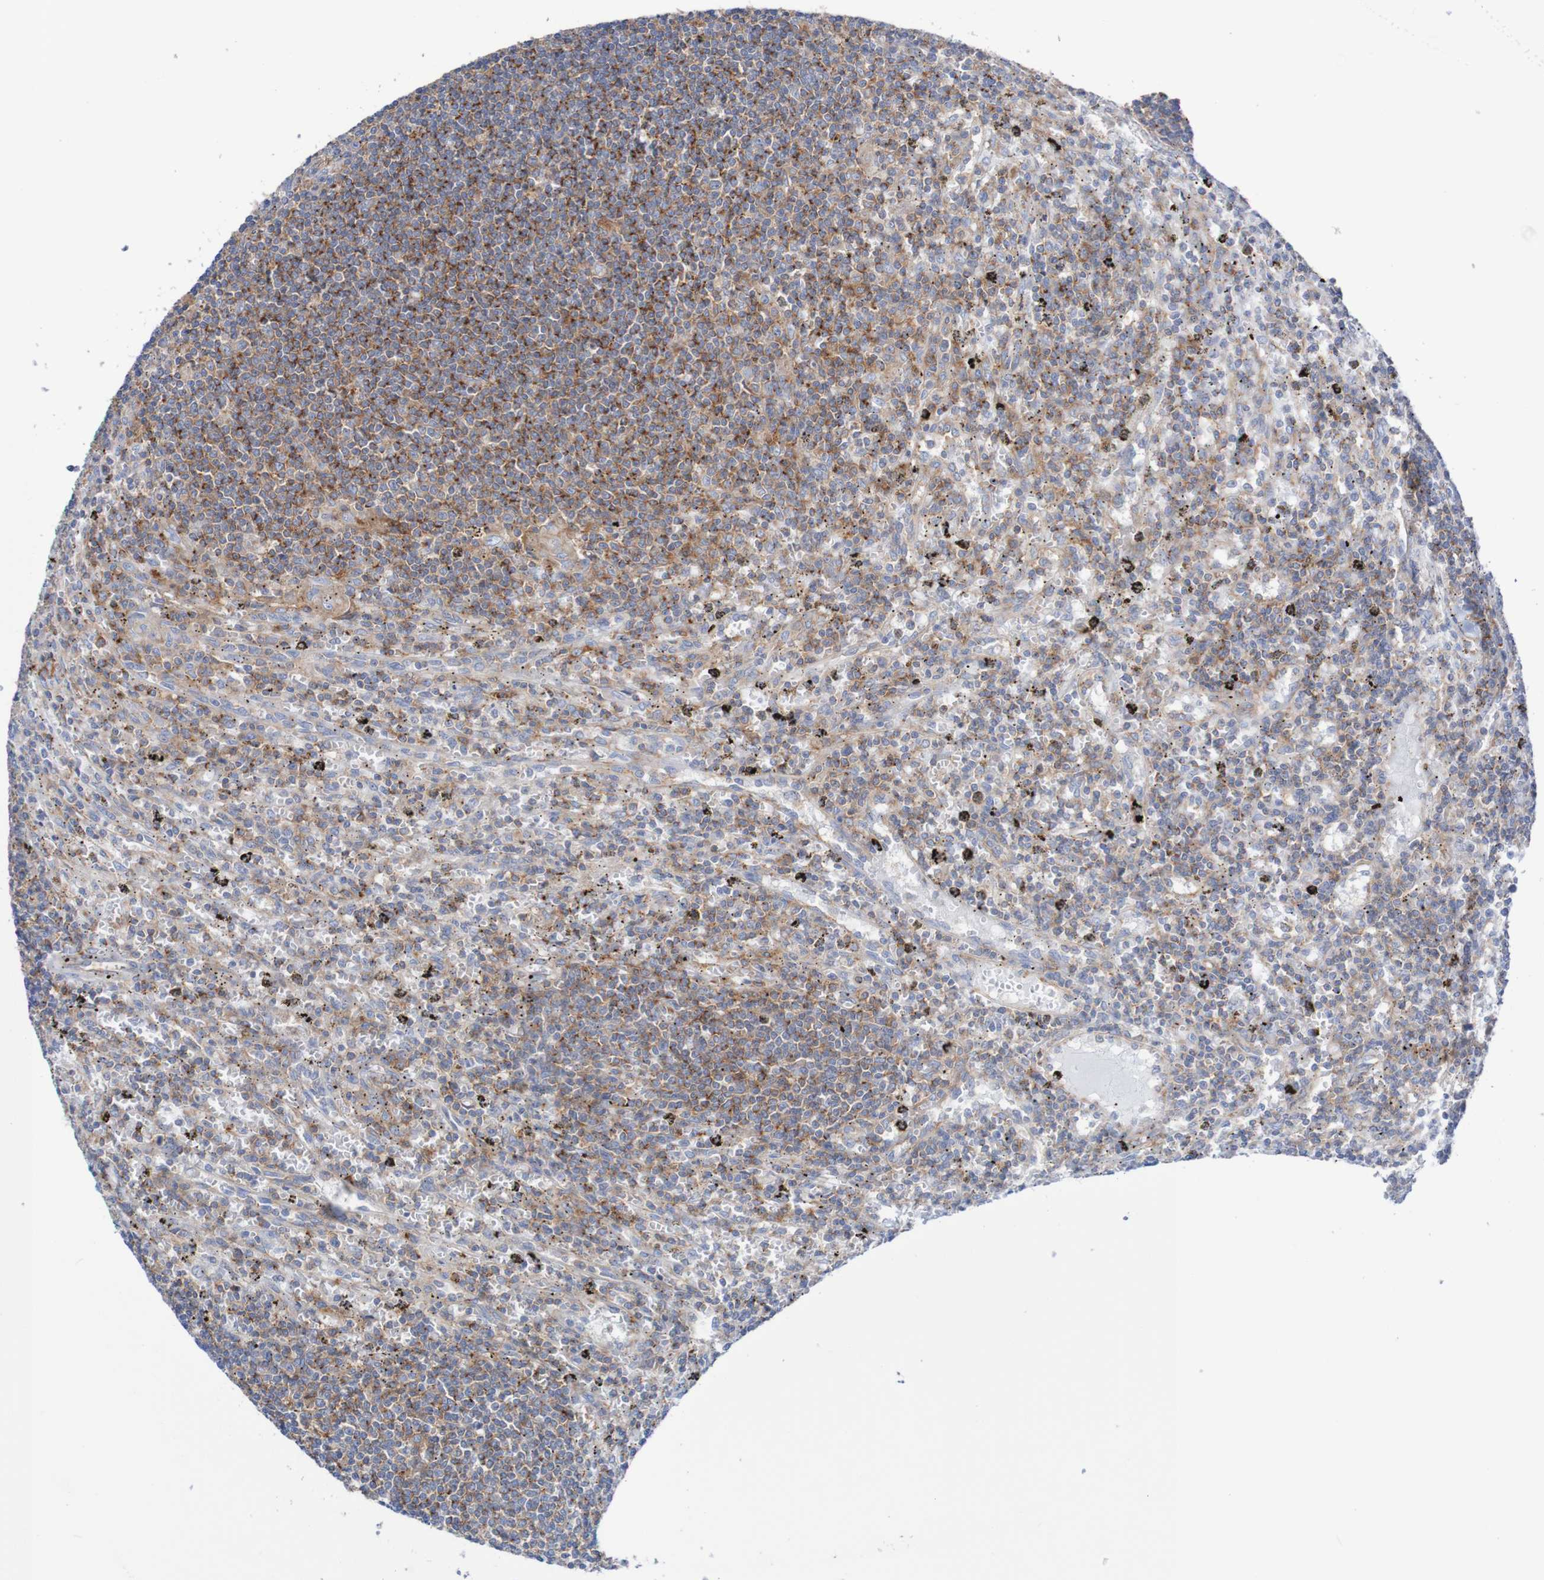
{"staining": {"intensity": "moderate", "quantity": "25%-75%", "location": "cytoplasmic/membranous"}, "tissue": "lymphoma", "cell_type": "Tumor cells", "image_type": "cancer", "snomed": [{"axis": "morphology", "description": "Malignant lymphoma, non-Hodgkin's type, Low grade"}, {"axis": "topography", "description": "Spleen"}], "caption": "Tumor cells reveal medium levels of moderate cytoplasmic/membranous expression in about 25%-75% of cells in low-grade malignant lymphoma, non-Hodgkin's type. The protein is shown in brown color, while the nuclei are stained blue.", "gene": "FXR2", "patient": {"sex": "male", "age": 76}}